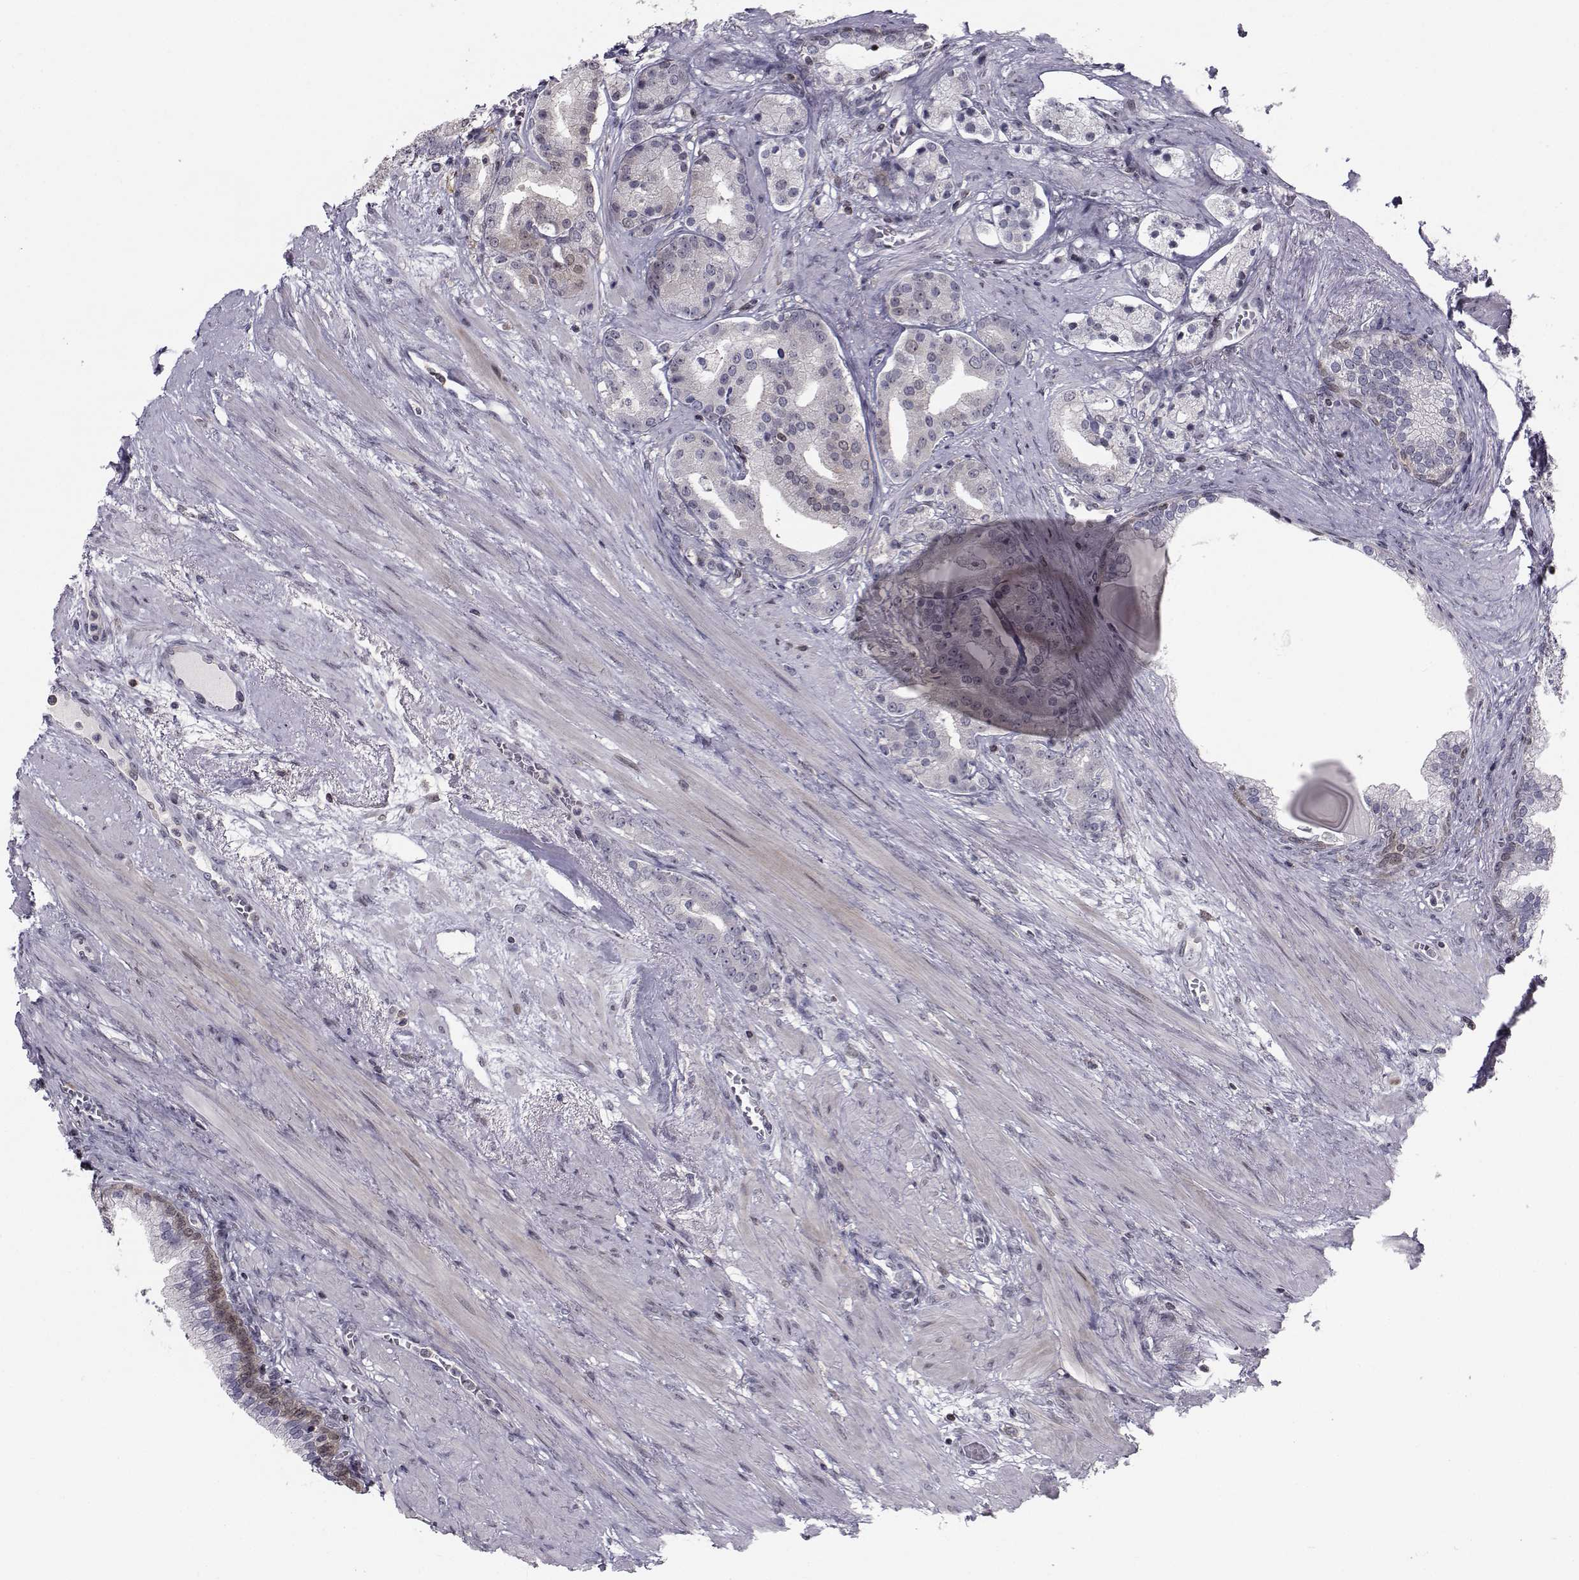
{"staining": {"intensity": "negative", "quantity": "none", "location": "none"}, "tissue": "prostate cancer", "cell_type": "Tumor cells", "image_type": "cancer", "snomed": [{"axis": "morphology", "description": "Adenocarcinoma, NOS"}, {"axis": "topography", "description": "Prostate"}], "caption": "Tumor cells are negative for brown protein staining in adenocarcinoma (prostate).", "gene": "PCP4L1", "patient": {"sex": "male", "age": 69}}